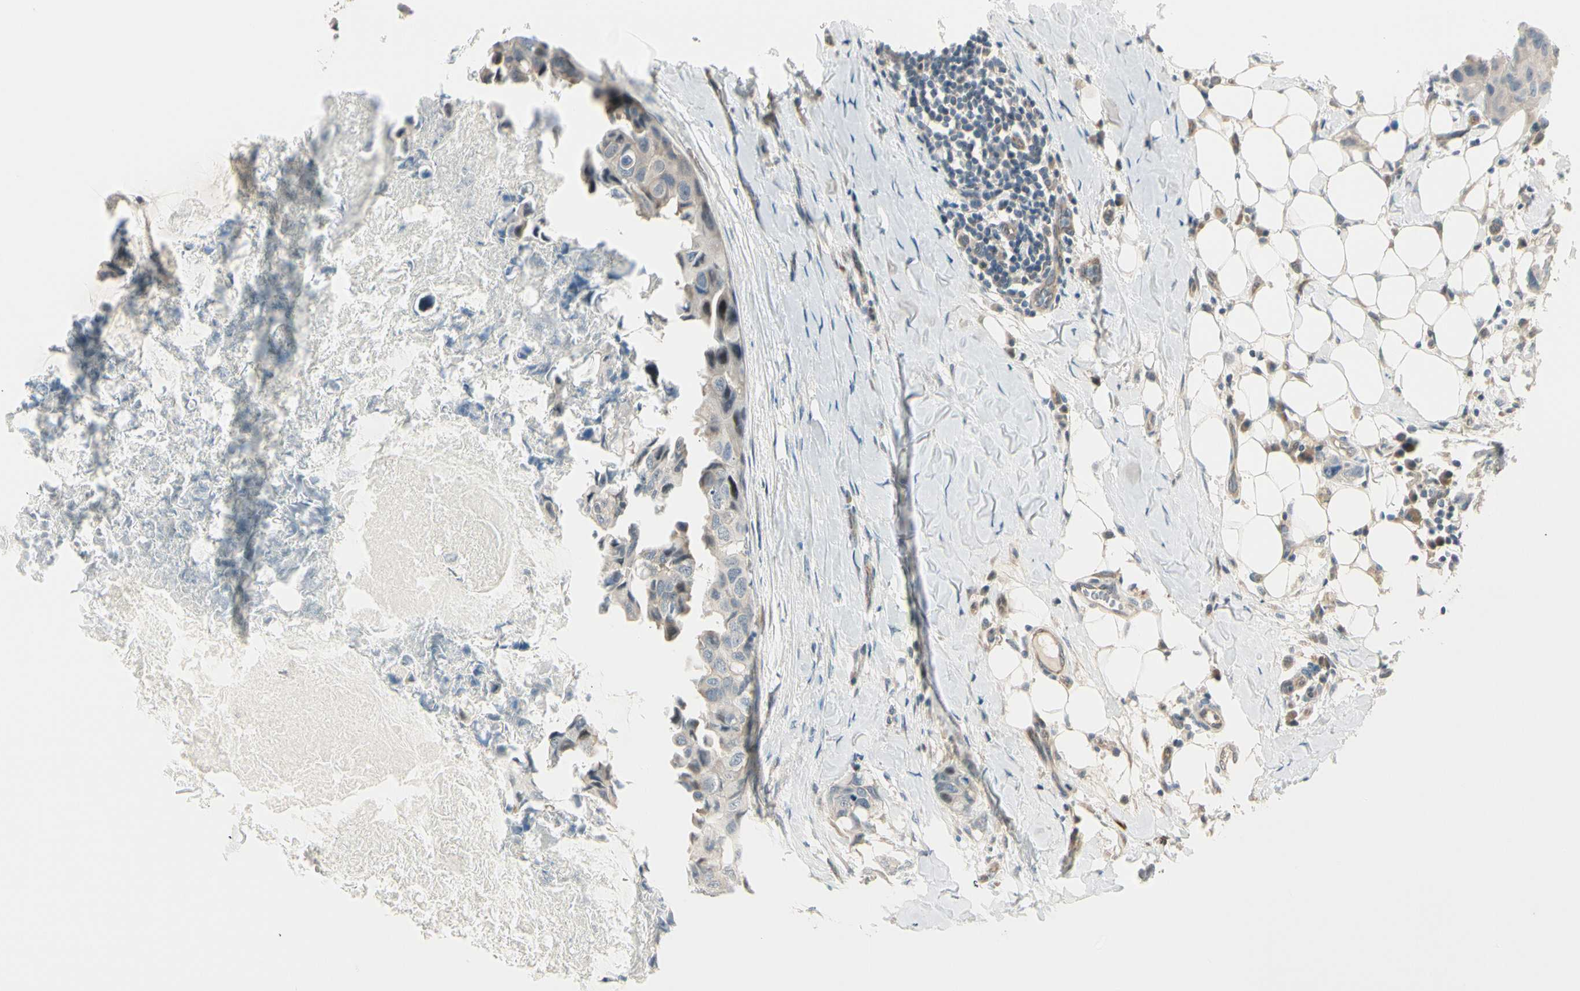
{"staining": {"intensity": "weak", "quantity": "<25%", "location": "cytoplasmic/membranous"}, "tissue": "breast cancer", "cell_type": "Tumor cells", "image_type": "cancer", "snomed": [{"axis": "morphology", "description": "Duct carcinoma"}, {"axis": "topography", "description": "Breast"}], "caption": "IHC of human breast cancer (infiltrating ductal carcinoma) demonstrates no expression in tumor cells.", "gene": "SVBP", "patient": {"sex": "female", "age": 40}}